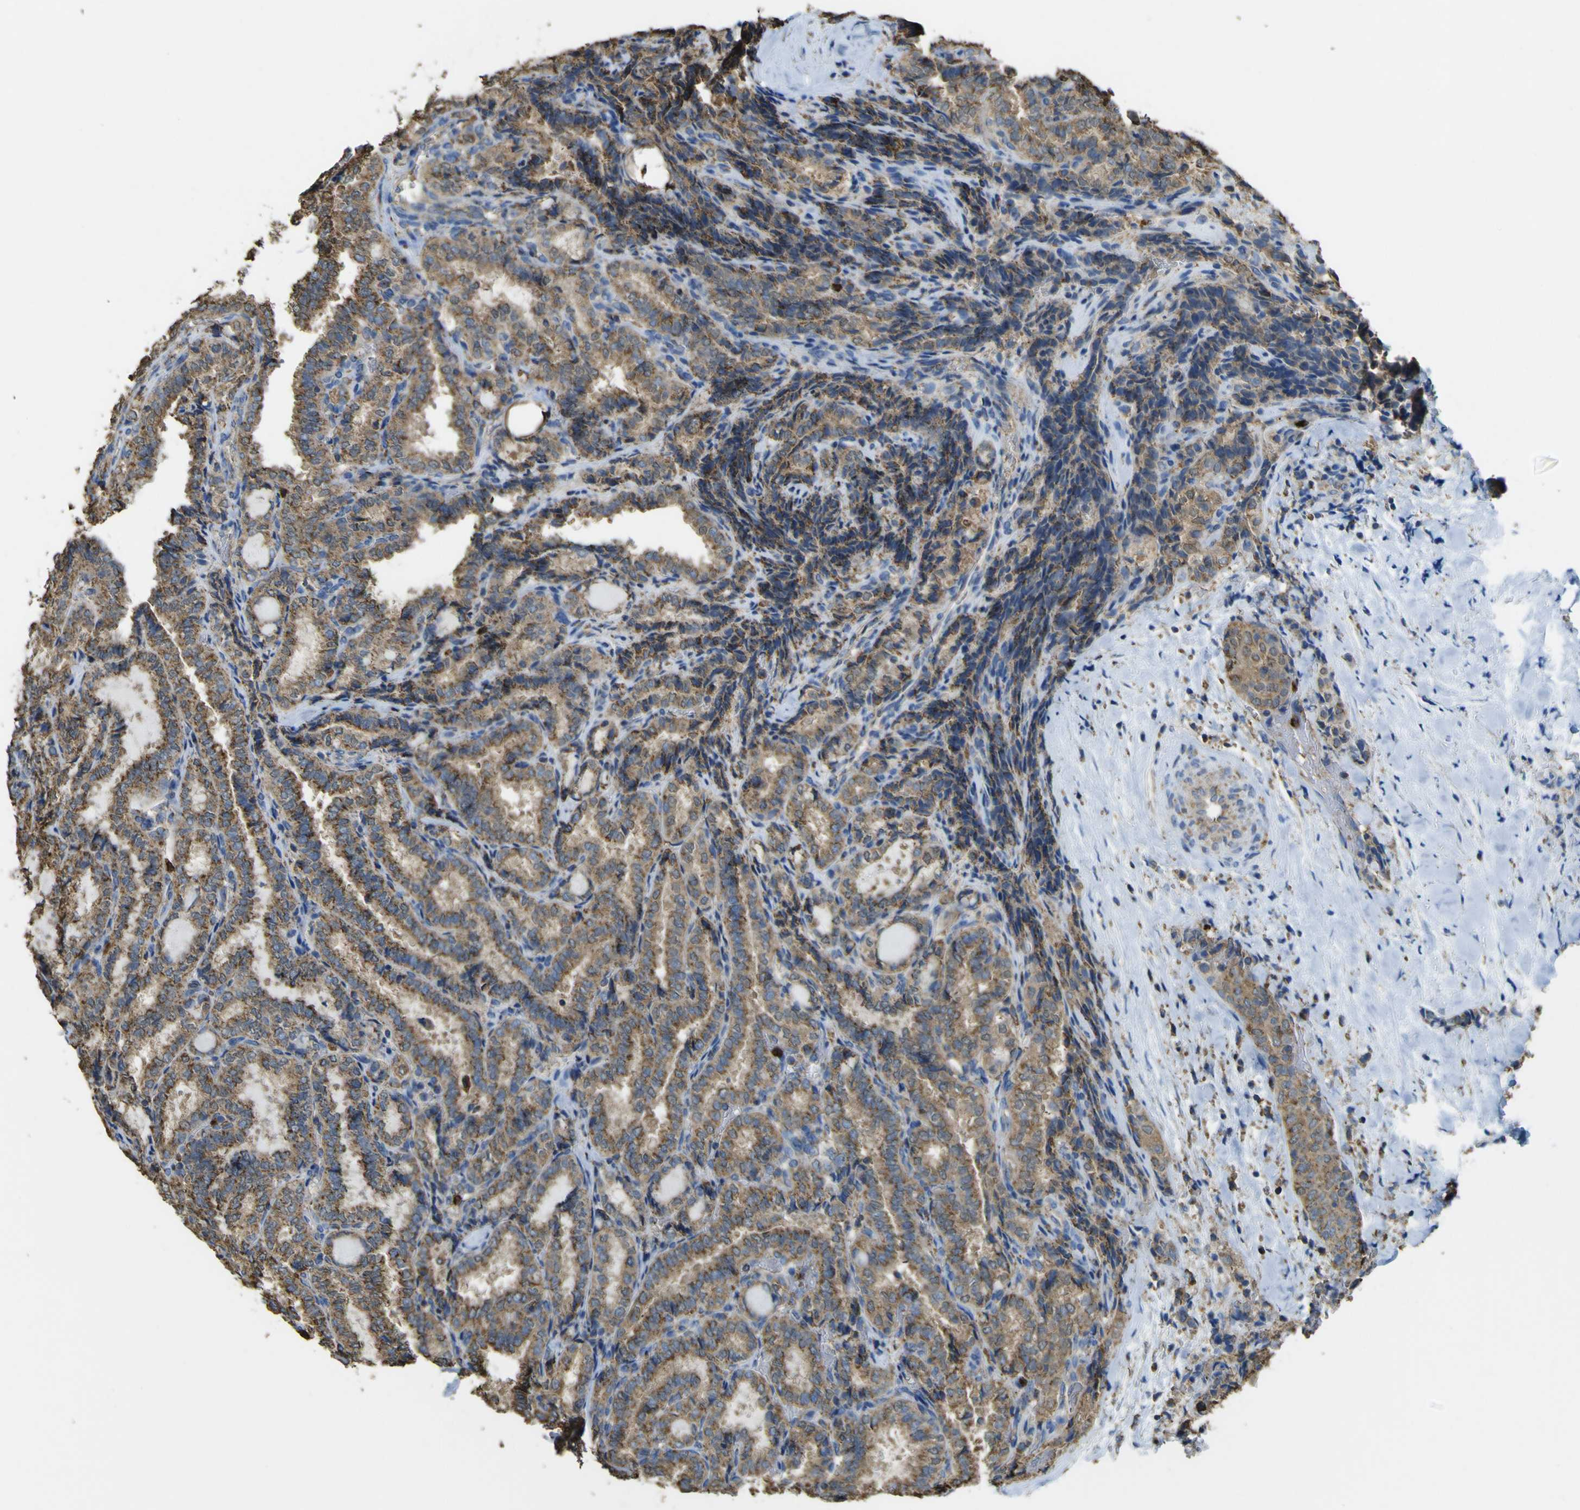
{"staining": {"intensity": "strong", "quantity": "25%-75%", "location": "cytoplasmic/membranous"}, "tissue": "thyroid cancer", "cell_type": "Tumor cells", "image_type": "cancer", "snomed": [{"axis": "morphology", "description": "Normal tissue, NOS"}, {"axis": "morphology", "description": "Papillary adenocarcinoma, NOS"}, {"axis": "topography", "description": "Thyroid gland"}], "caption": "Immunohistochemistry (IHC) photomicrograph of neoplastic tissue: thyroid cancer stained using IHC reveals high levels of strong protein expression localized specifically in the cytoplasmic/membranous of tumor cells, appearing as a cytoplasmic/membranous brown color.", "gene": "ACSL3", "patient": {"sex": "female", "age": 30}}